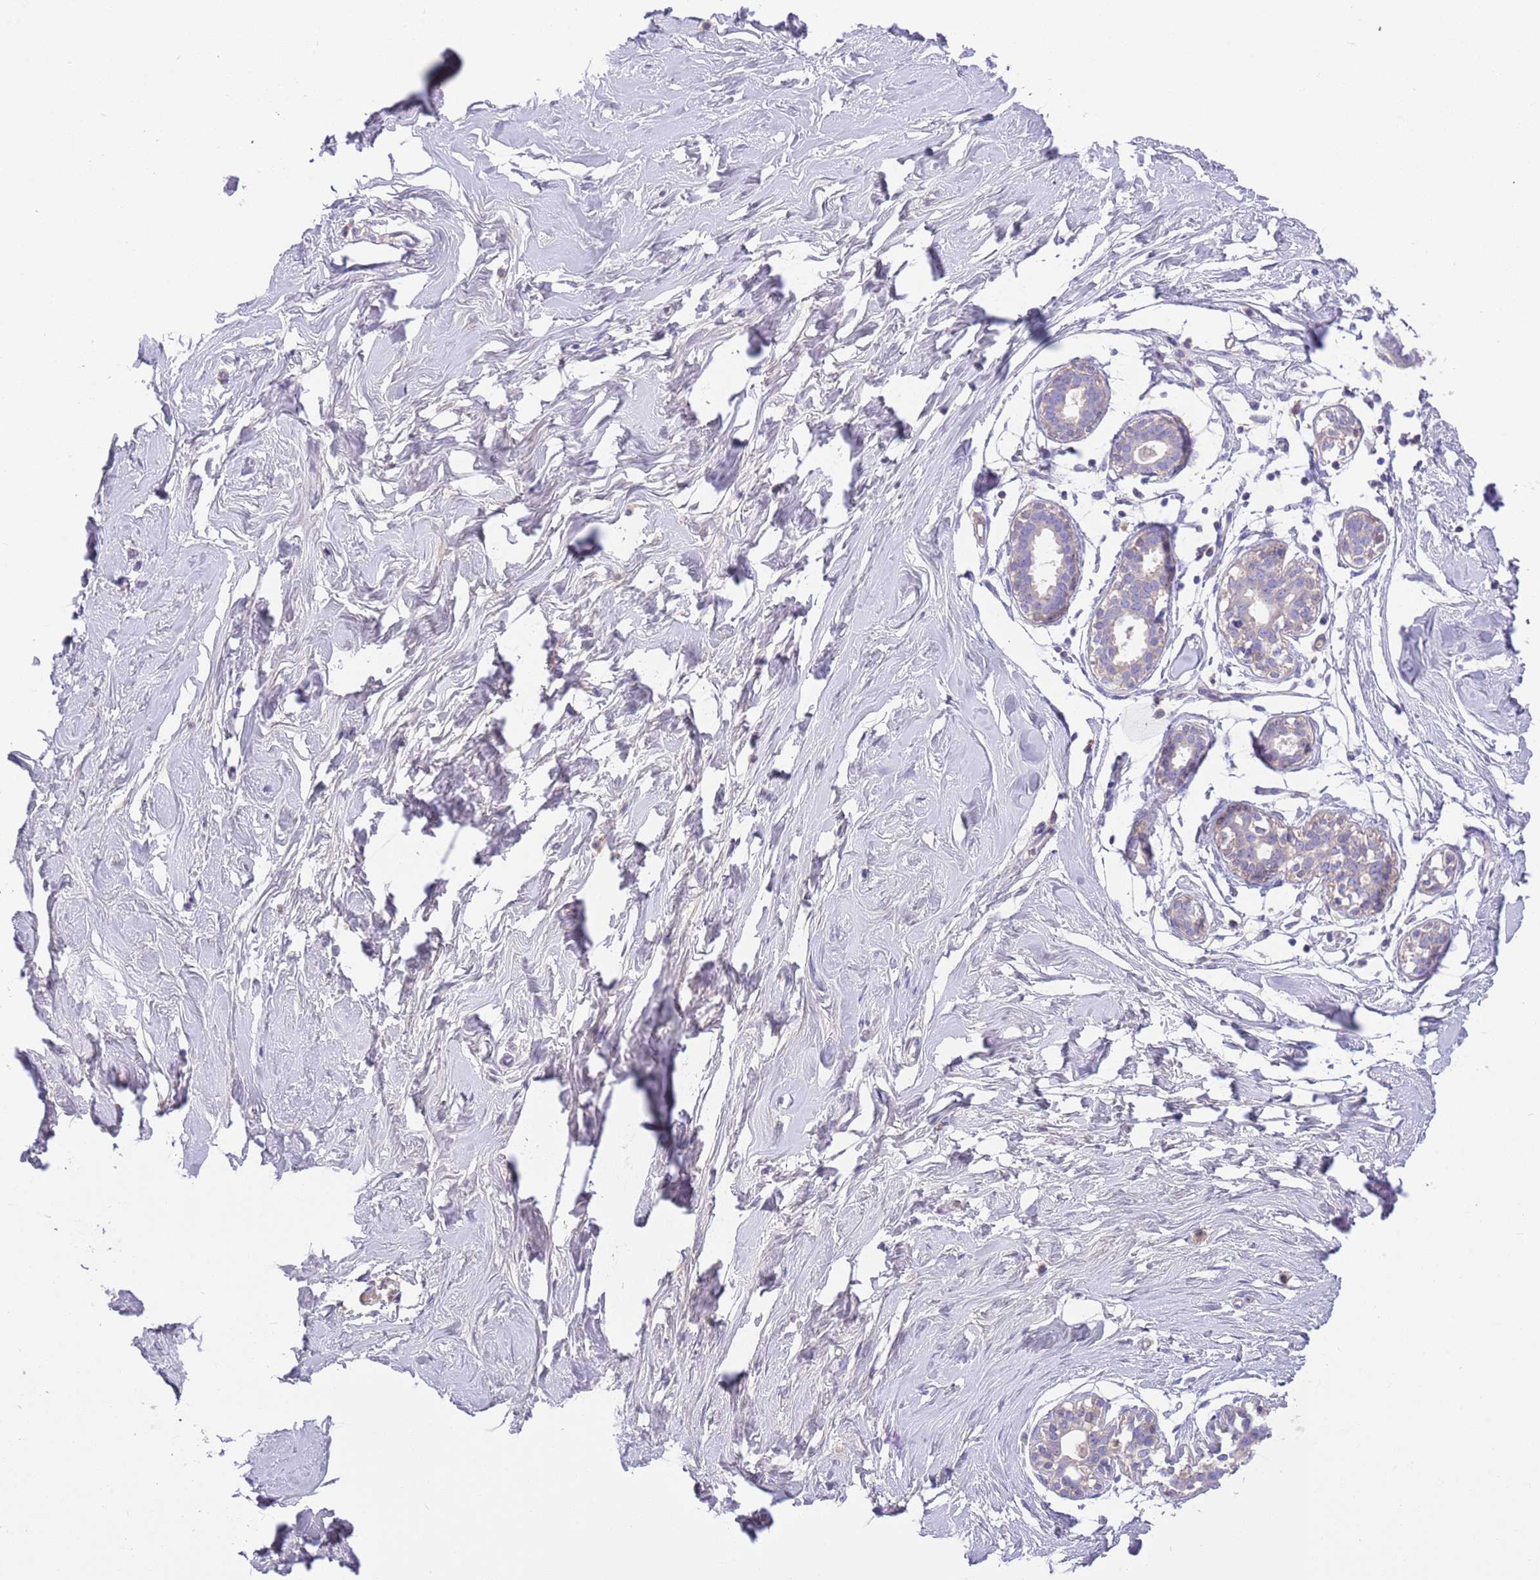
{"staining": {"intensity": "negative", "quantity": "none", "location": "none"}, "tissue": "breast", "cell_type": "Adipocytes", "image_type": "normal", "snomed": [{"axis": "morphology", "description": "Normal tissue, NOS"}, {"axis": "morphology", "description": "Adenoma, NOS"}, {"axis": "topography", "description": "Breast"}], "caption": "Image shows no significant protein staining in adipocytes of normal breast.", "gene": "IGFL4", "patient": {"sex": "female", "age": 23}}